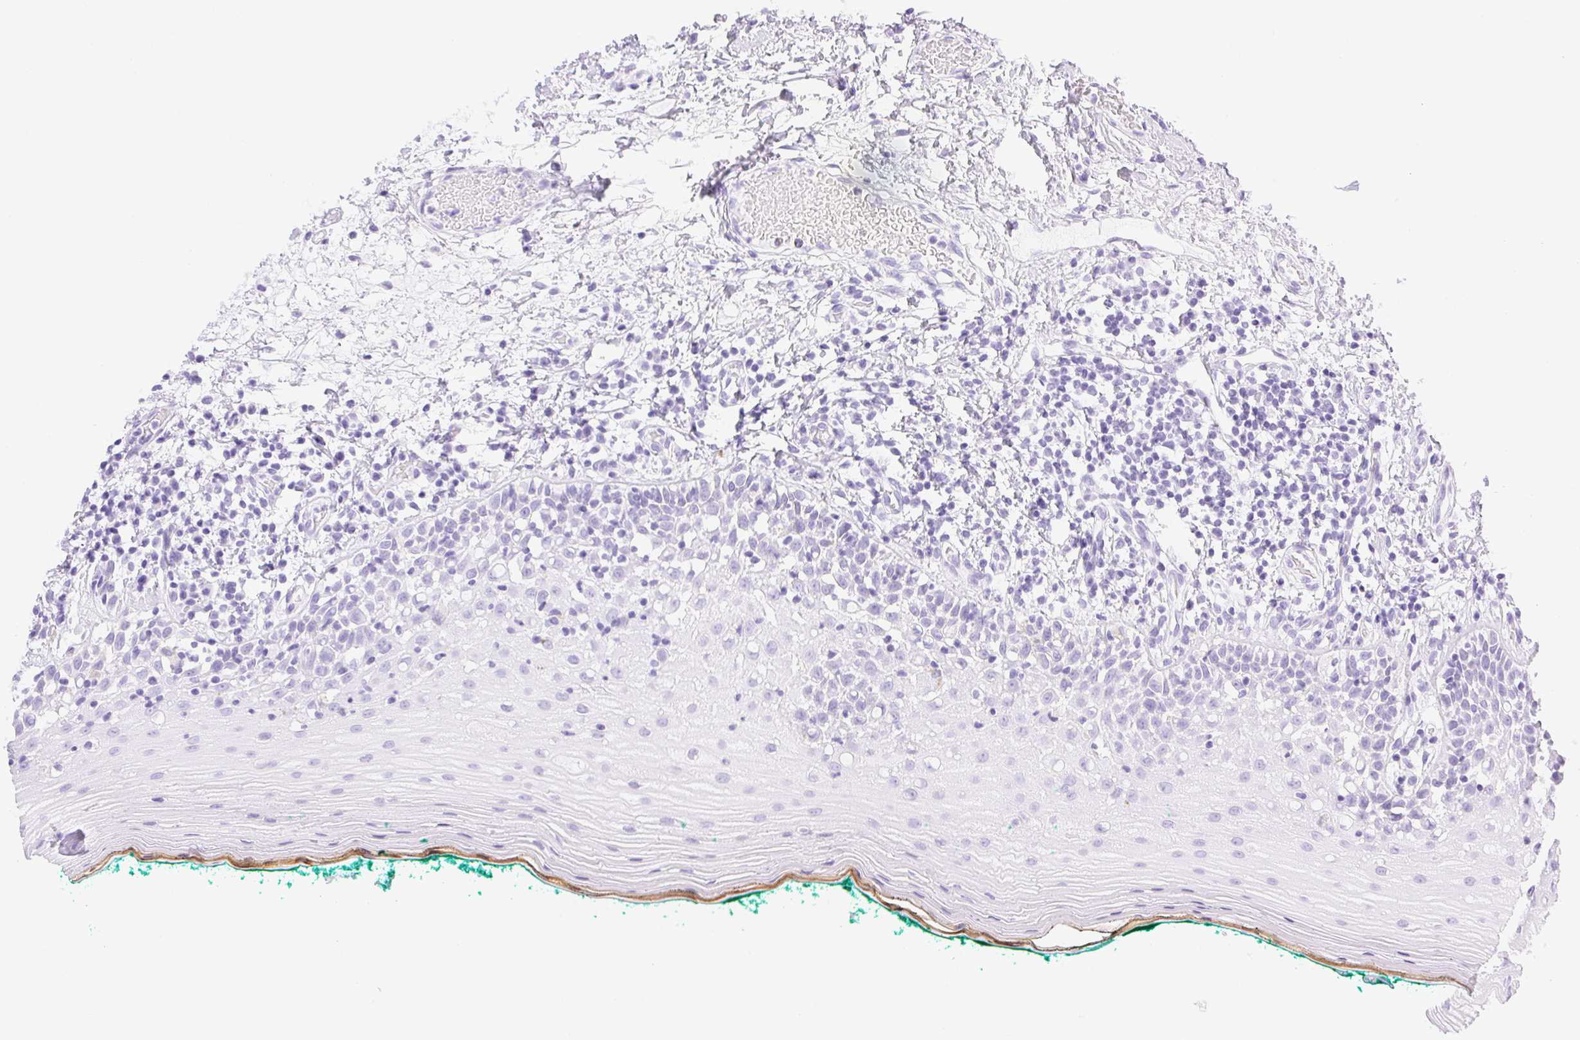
{"staining": {"intensity": "moderate", "quantity": "<25%", "location": "cytoplasmic/membranous"}, "tissue": "oral mucosa", "cell_type": "Squamous epithelial cells", "image_type": "normal", "snomed": [{"axis": "morphology", "description": "Normal tissue, NOS"}, {"axis": "topography", "description": "Oral tissue"}], "caption": "Oral mucosa stained with DAB (3,3'-diaminobenzidine) IHC displays low levels of moderate cytoplasmic/membranous expression in approximately <25% of squamous epithelial cells.", "gene": "FGA", "patient": {"sex": "female", "age": 83}}